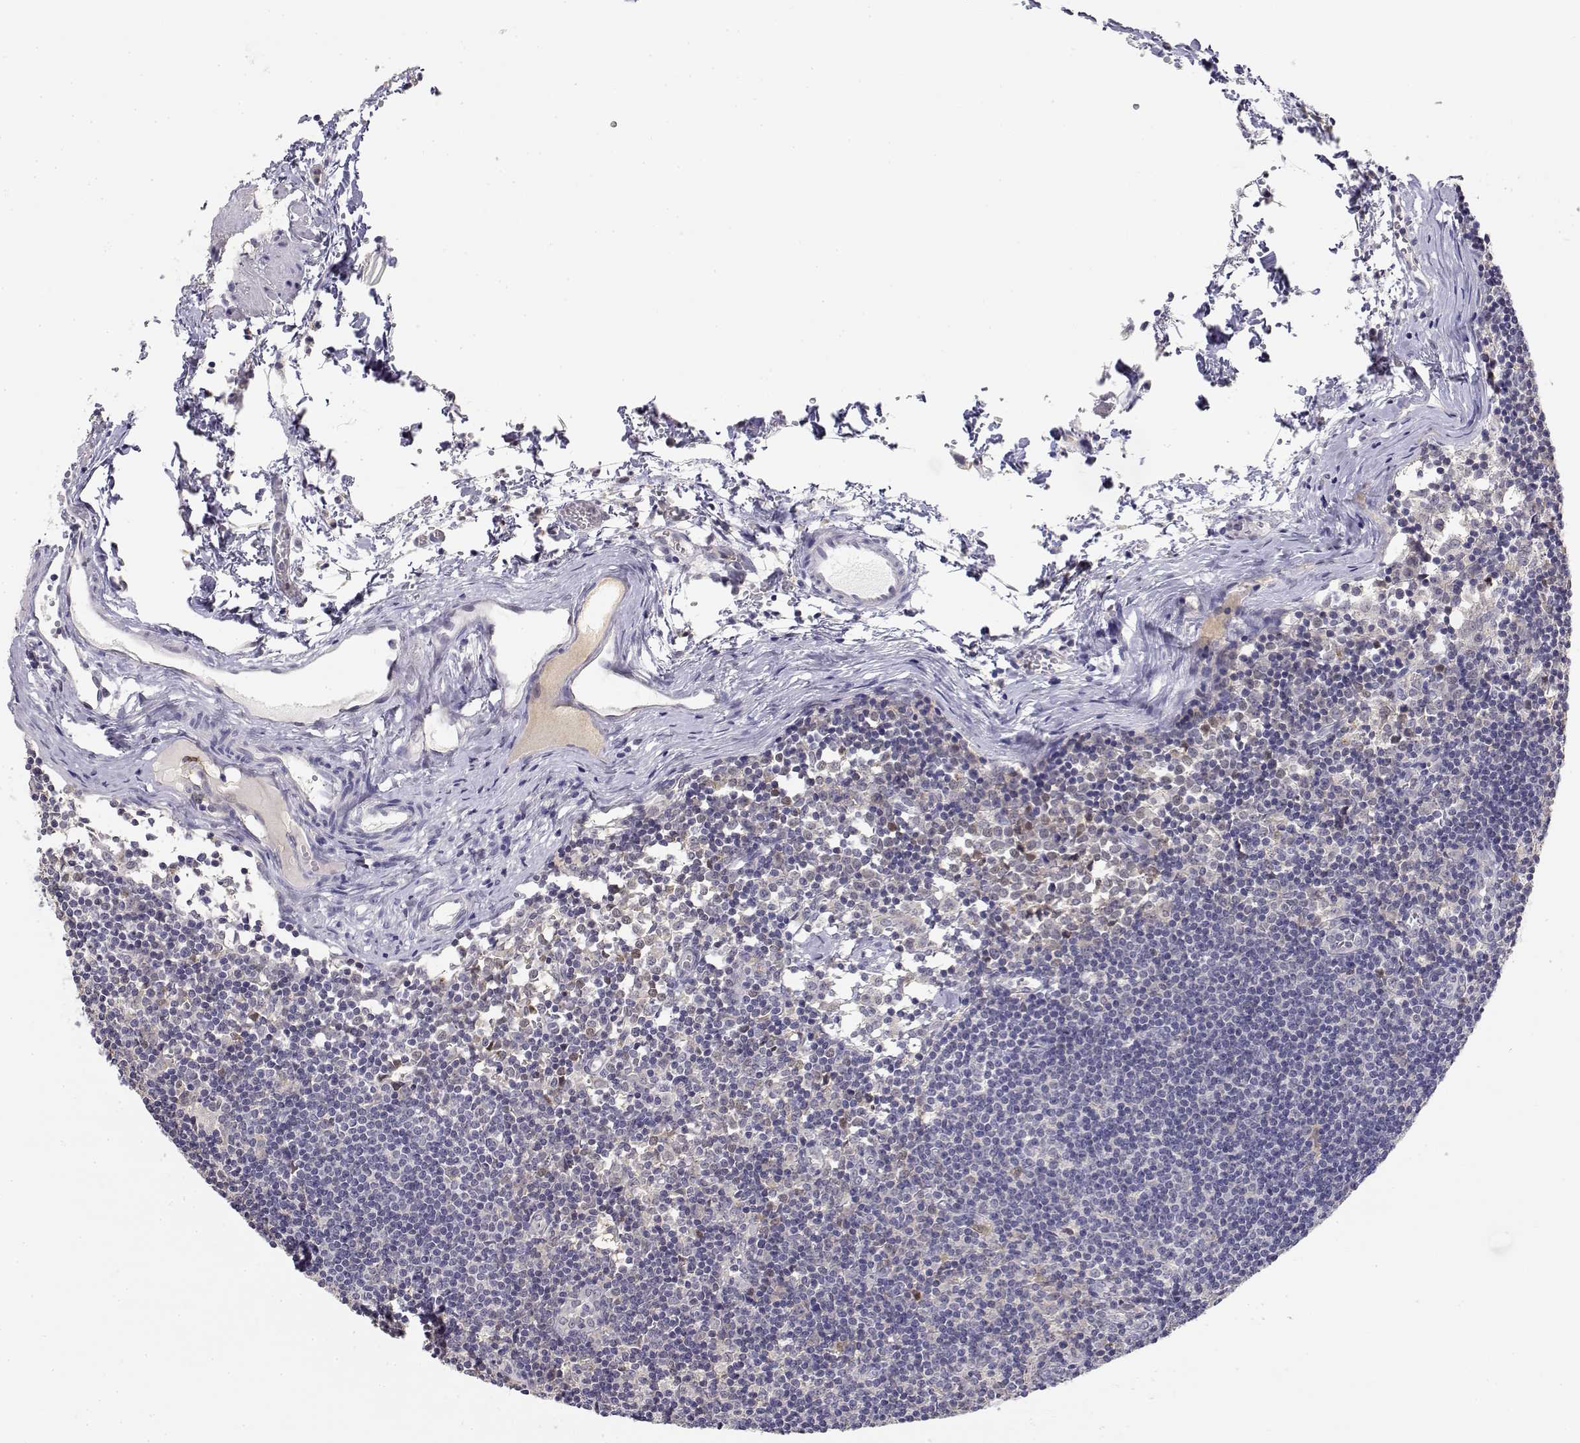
{"staining": {"intensity": "negative", "quantity": "none", "location": "none"}, "tissue": "lymph node", "cell_type": "Germinal center cells", "image_type": "normal", "snomed": [{"axis": "morphology", "description": "Normal tissue, NOS"}, {"axis": "topography", "description": "Lymph node"}], "caption": "Protein analysis of benign lymph node displays no significant expression in germinal center cells. (DAB IHC, high magnification).", "gene": "ADA", "patient": {"sex": "female", "age": 52}}